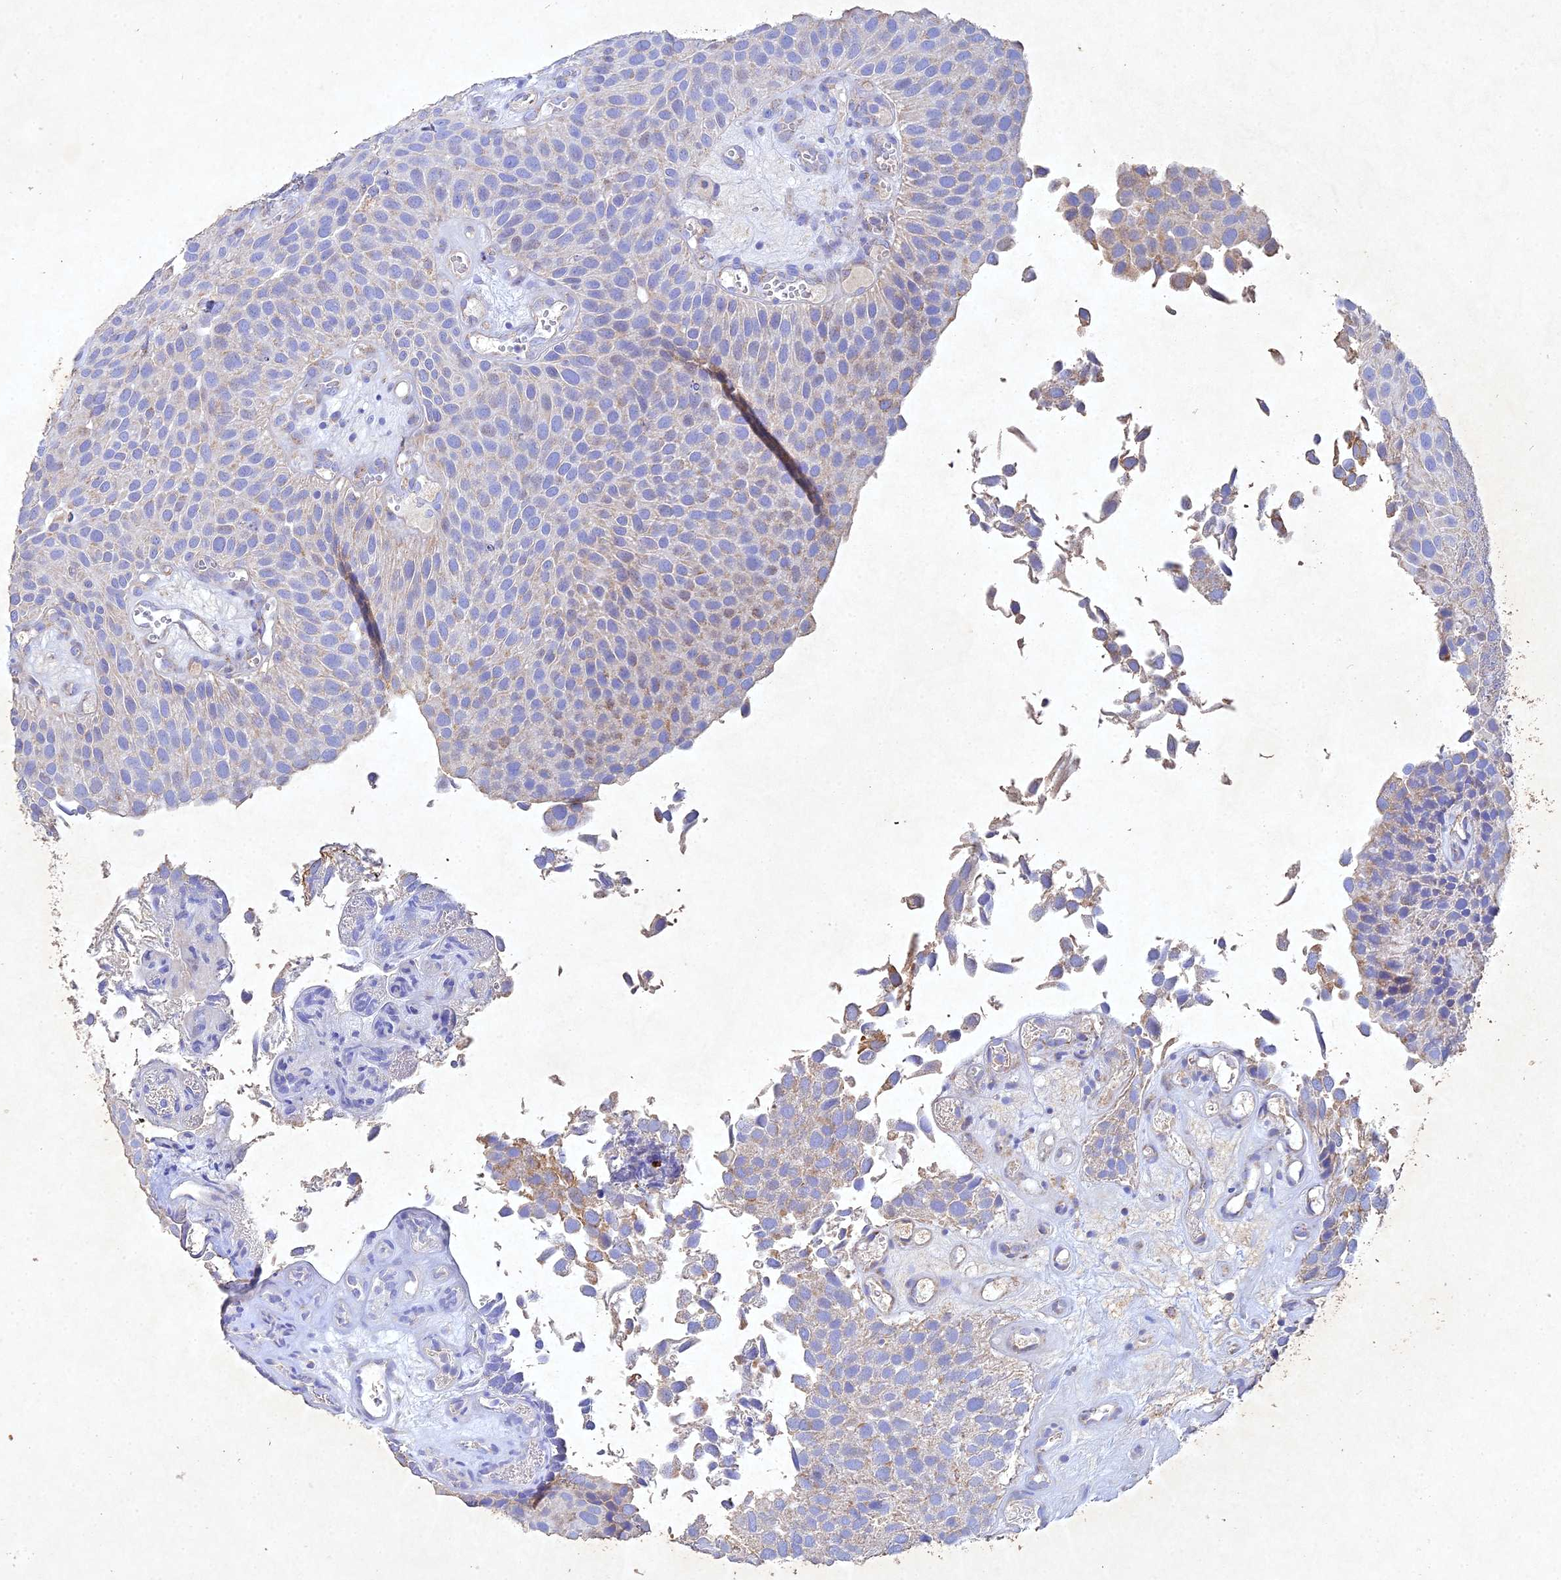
{"staining": {"intensity": "weak", "quantity": "<25%", "location": "cytoplasmic/membranous"}, "tissue": "urothelial cancer", "cell_type": "Tumor cells", "image_type": "cancer", "snomed": [{"axis": "morphology", "description": "Urothelial carcinoma, Low grade"}, {"axis": "topography", "description": "Urinary bladder"}], "caption": "An immunohistochemistry (IHC) micrograph of urothelial cancer is shown. There is no staining in tumor cells of urothelial cancer.", "gene": "NDUFV1", "patient": {"sex": "male", "age": 89}}